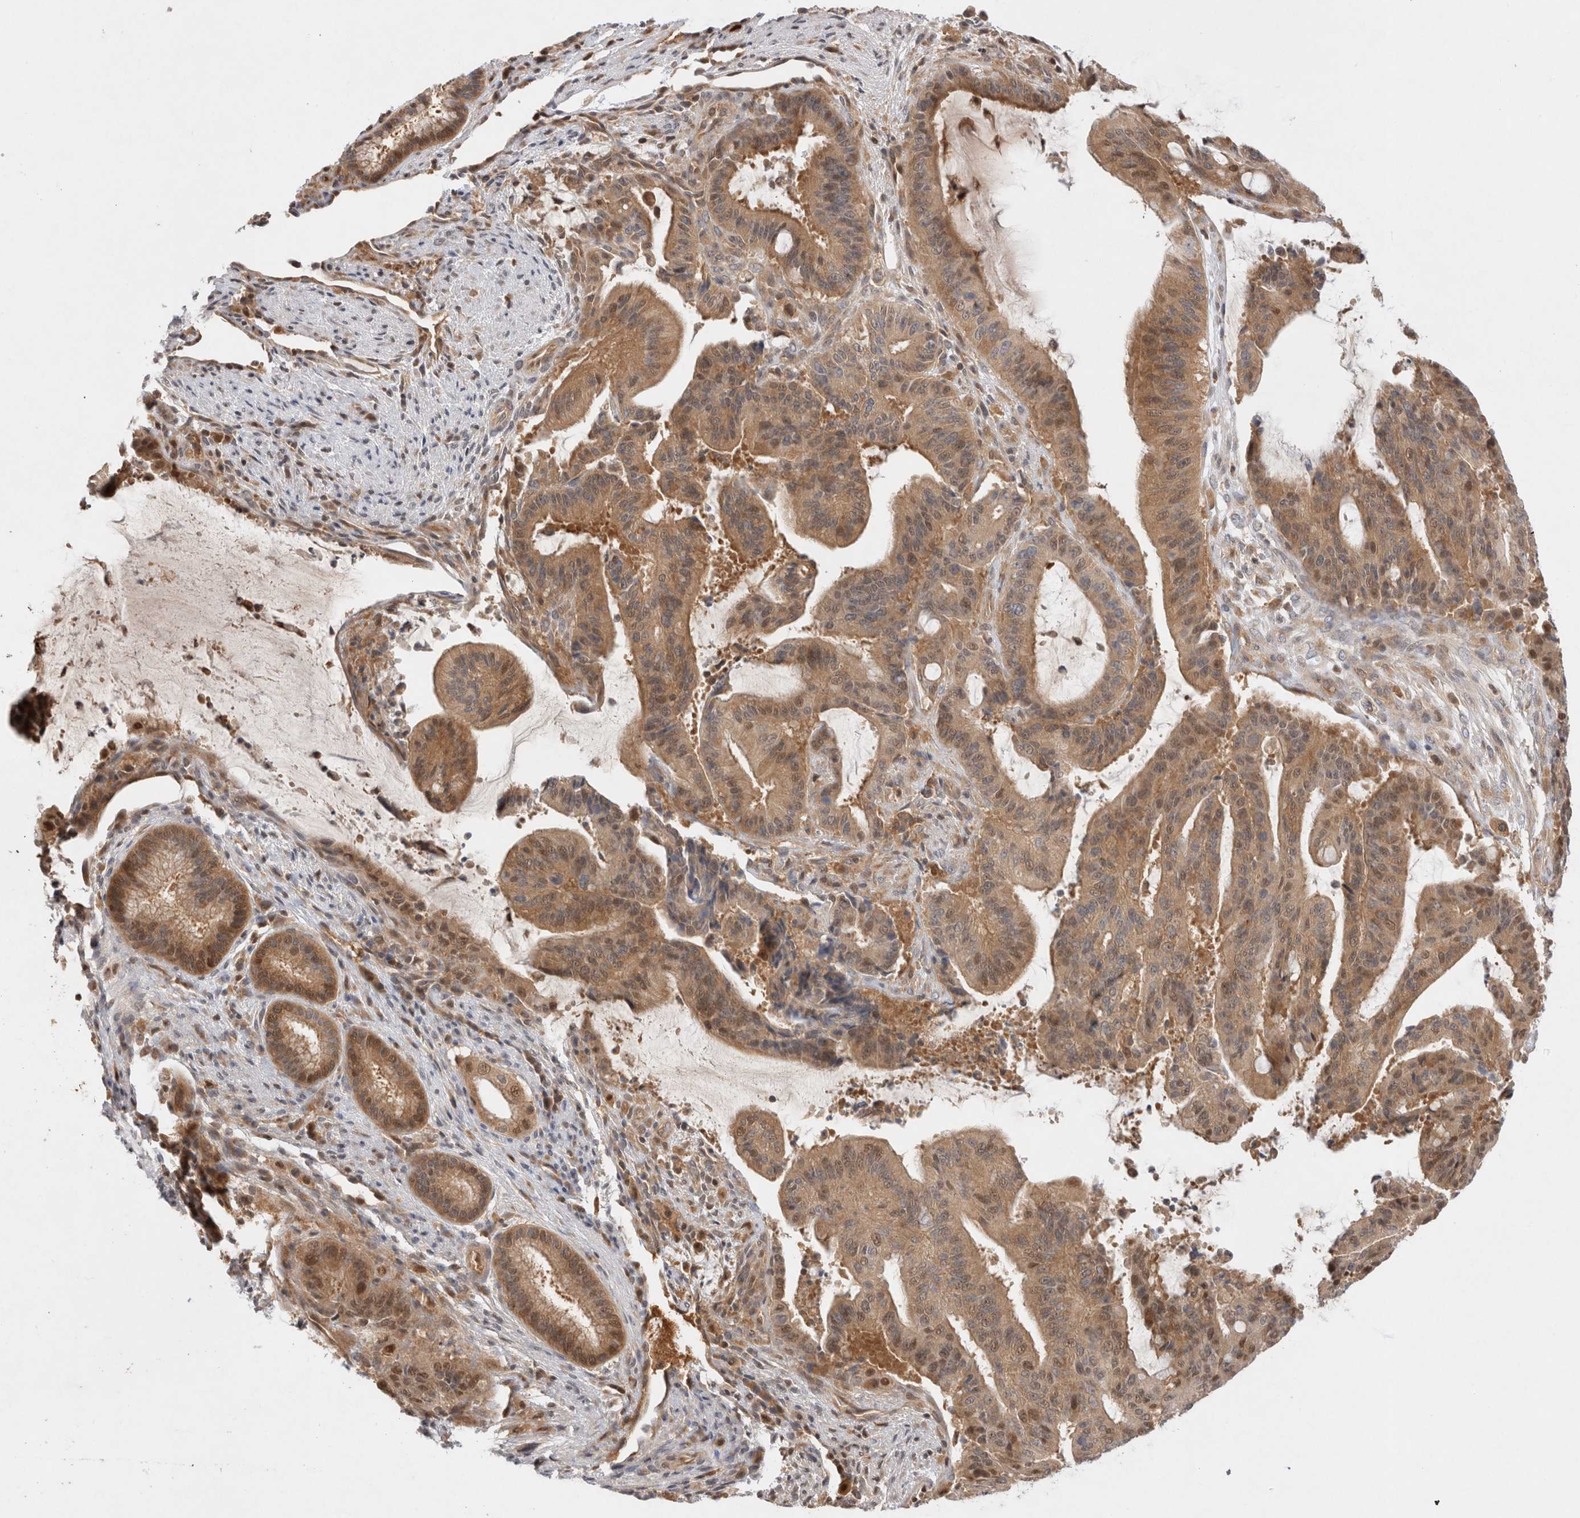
{"staining": {"intensity": "moderate", "quantity": ">75%", "location": "cytoplasmic/membranous,nuclear"}, "tissue": "liver cancer", "cell_type": "Tumor cells", "image_type": "cancer", "snomed": [{"axis": "morphology", "description": "Normal tissue, NOS"}, {"axis": "morphology", "description": "Cholangiocarcinoma"}, {"axis": "topography", "description": "Liver"}, {"axis": "topography", "description": "Peripheral nerve tissue"}], "caption": "IHC of cholangiocarcinoma (liver) exhibits medium levels of moderate cytoplasmic/membranous and nuclear expression in about >75% of tumor cells.", "gene": "HTT", "patient": {"sex": "female", "age": 73}}